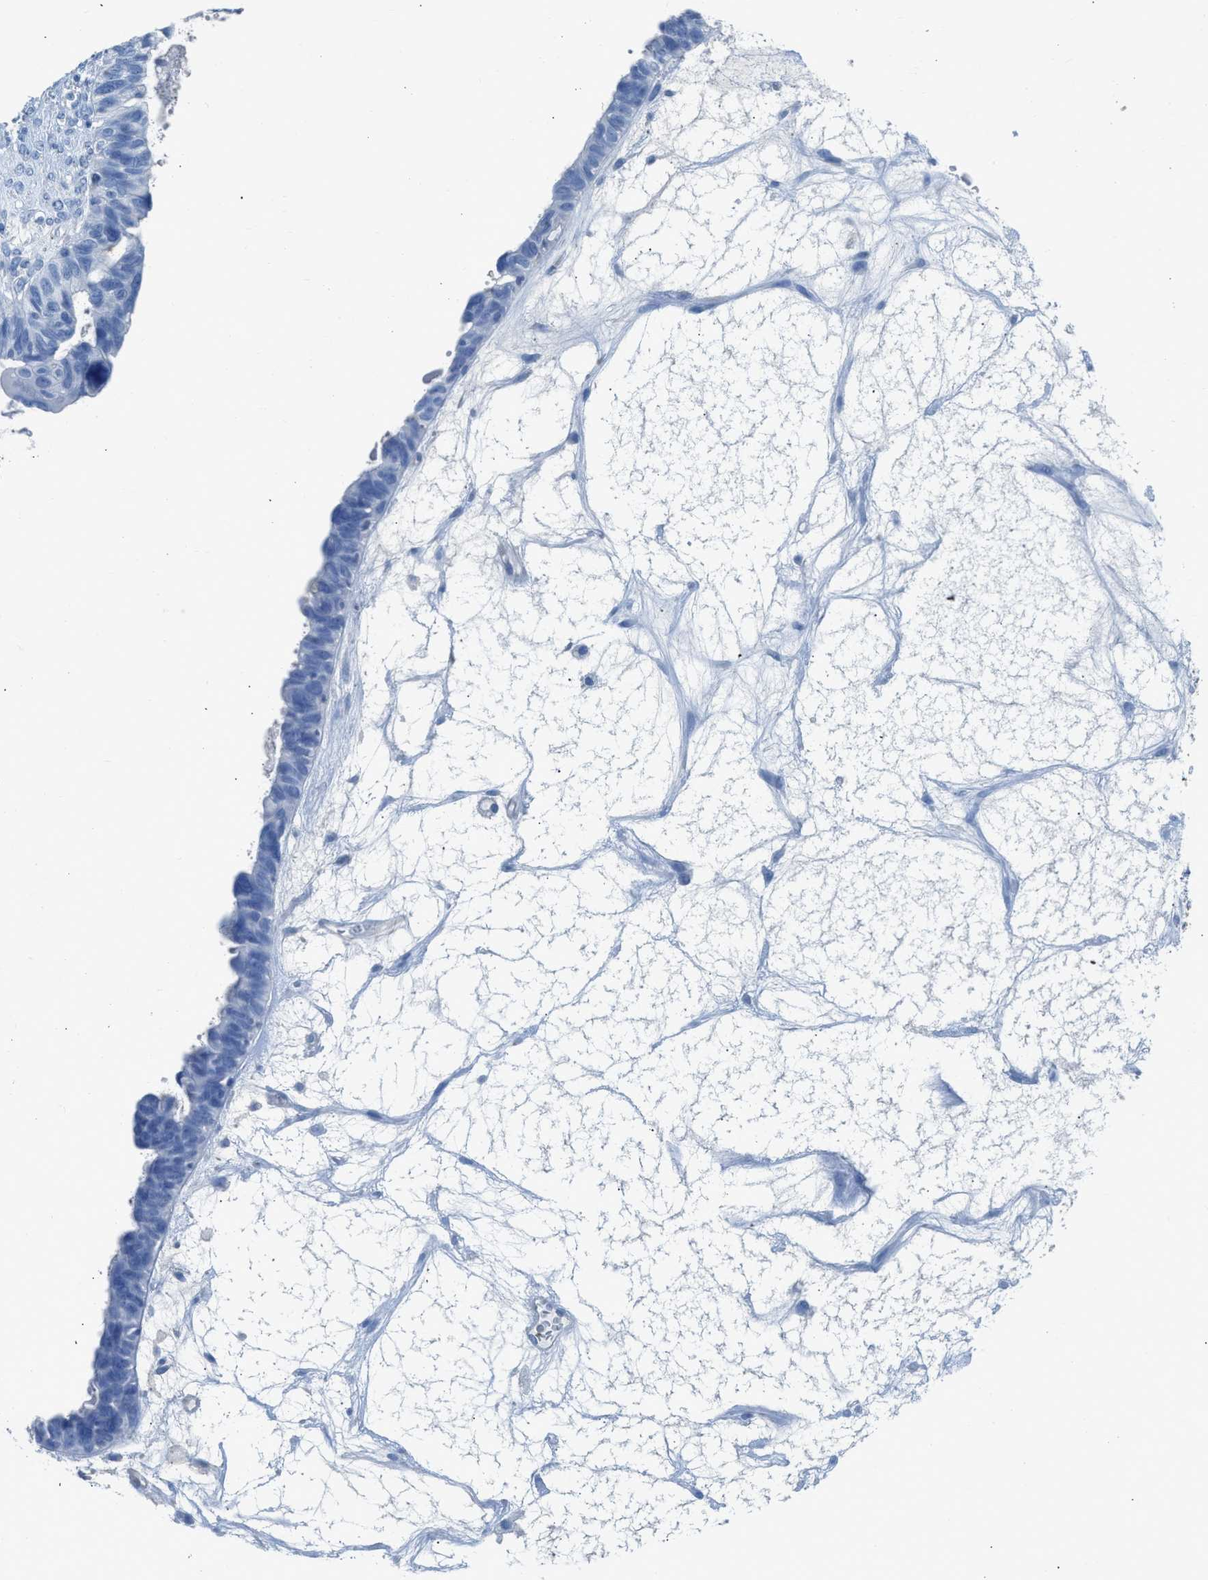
{"staining": {"intensity": "negative", "quantity": "none", "location": "none"}, "tissue": "ovarian cancer", "cell_type": "Tumor cells", "image_type": "cancer", "snomed": [{"axis": "morphology", "description": "Cystadenocarcinoma, serous, NOS"}, {"axis": "topography", "description": "Ovary"}], "caption": "Human ovarian cancer stained for a protein using immunohistochemistry shows no expression in tumor cells.", "gene": "FAIM2", "patient": {"sex": "female", "age": 79}}